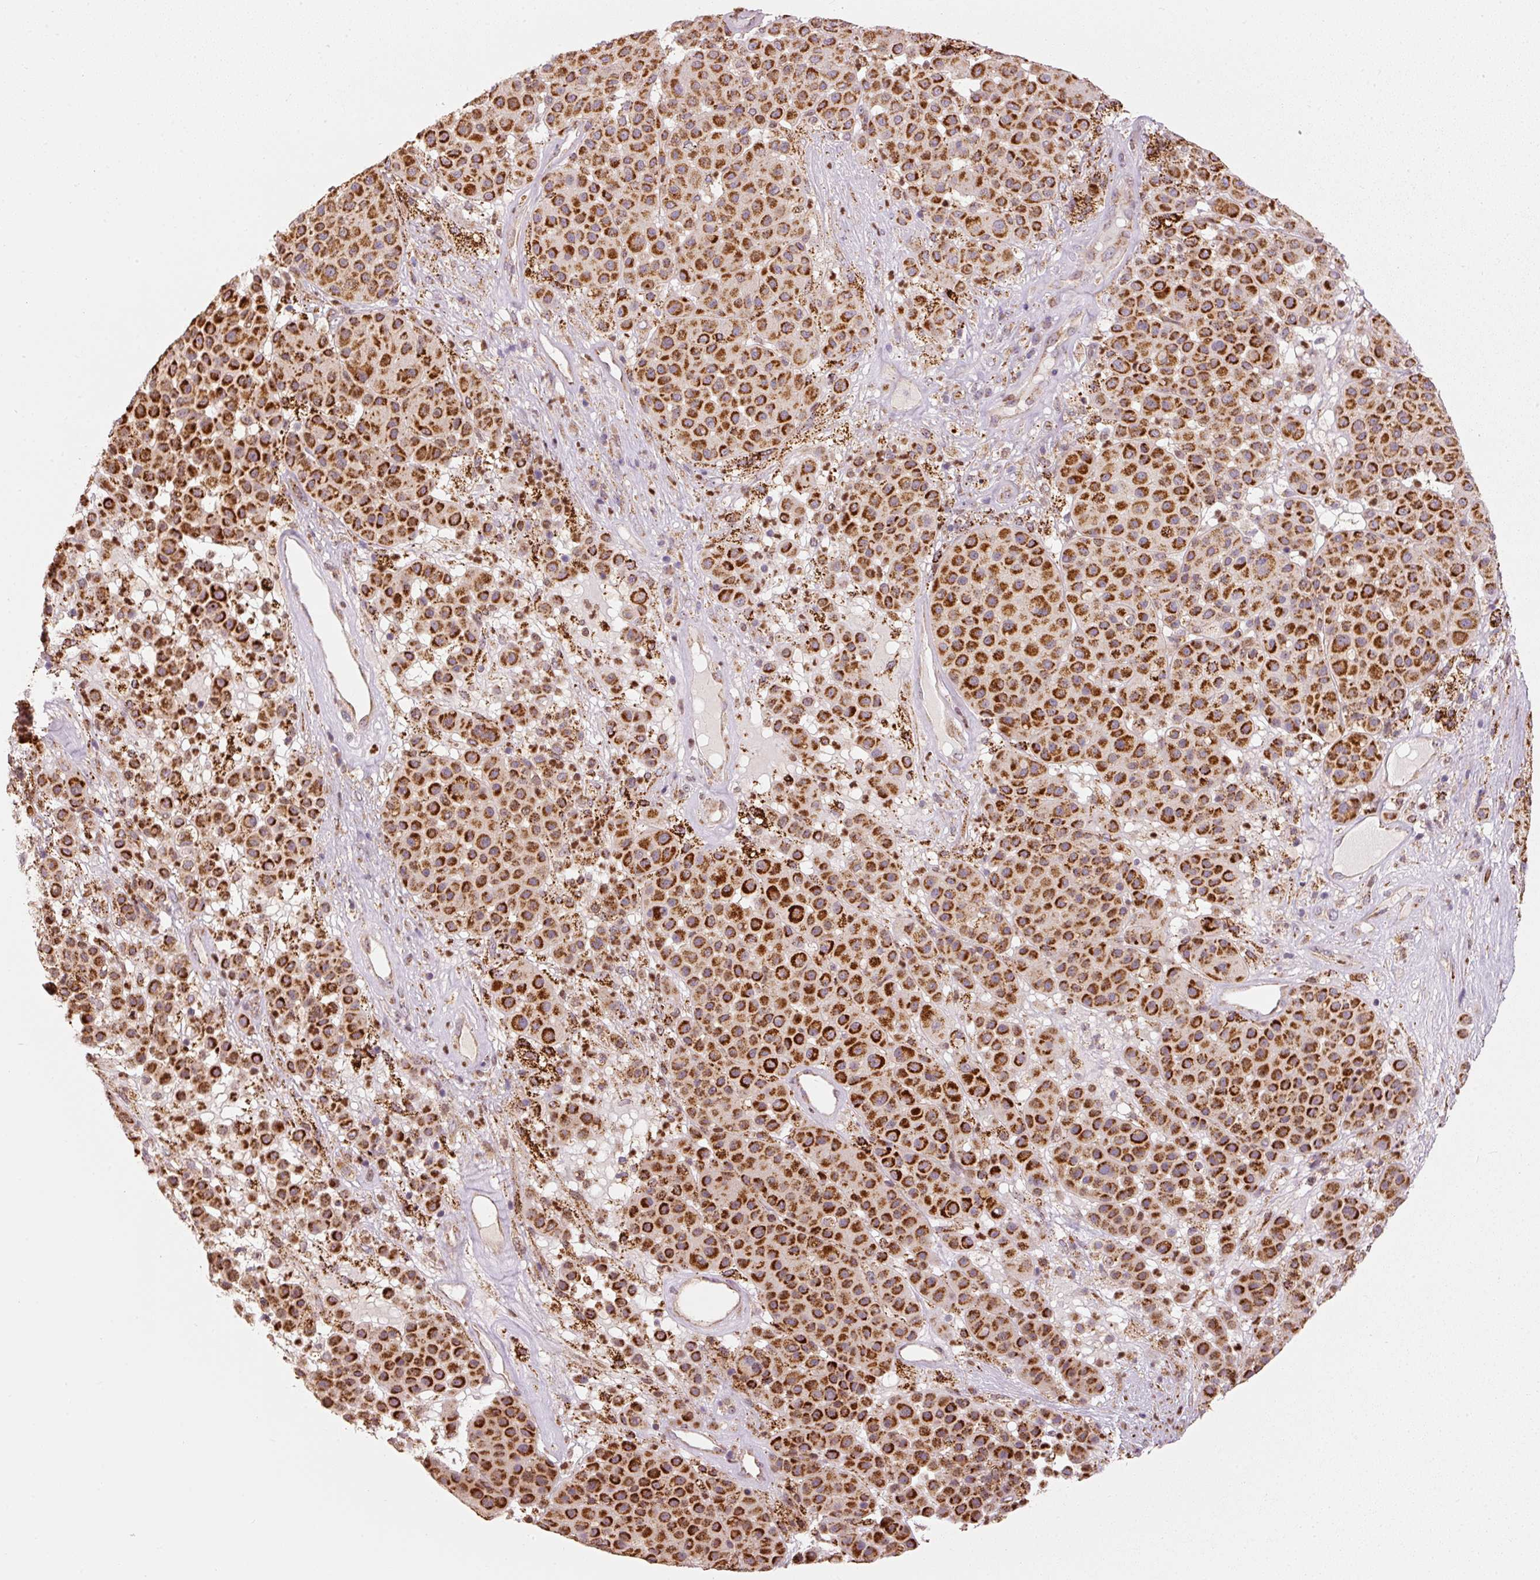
{"staining": {"intensity": "strong", "quantity": ">75%", "location": "cytoplasmic/membranous"}, "tissue": "melanoma", "cell_type": "Tumor cells", "image_type": "cancer", "snomed": [{"axis": "morphology", "description": "Malignant melanoma, Metastatic site"}, {"axis": "topography", "description": "Smooth muscle"}], "caption": "Strong cytoplasmic/membranous staining is appreciated in about >75% of tumor cells in malignant melanoma (metastatic site). (IHC, brightfield microscopy, high magnification).", "gene": "MTHFD1L", "patient": {"sex": "male", "age": 41}}